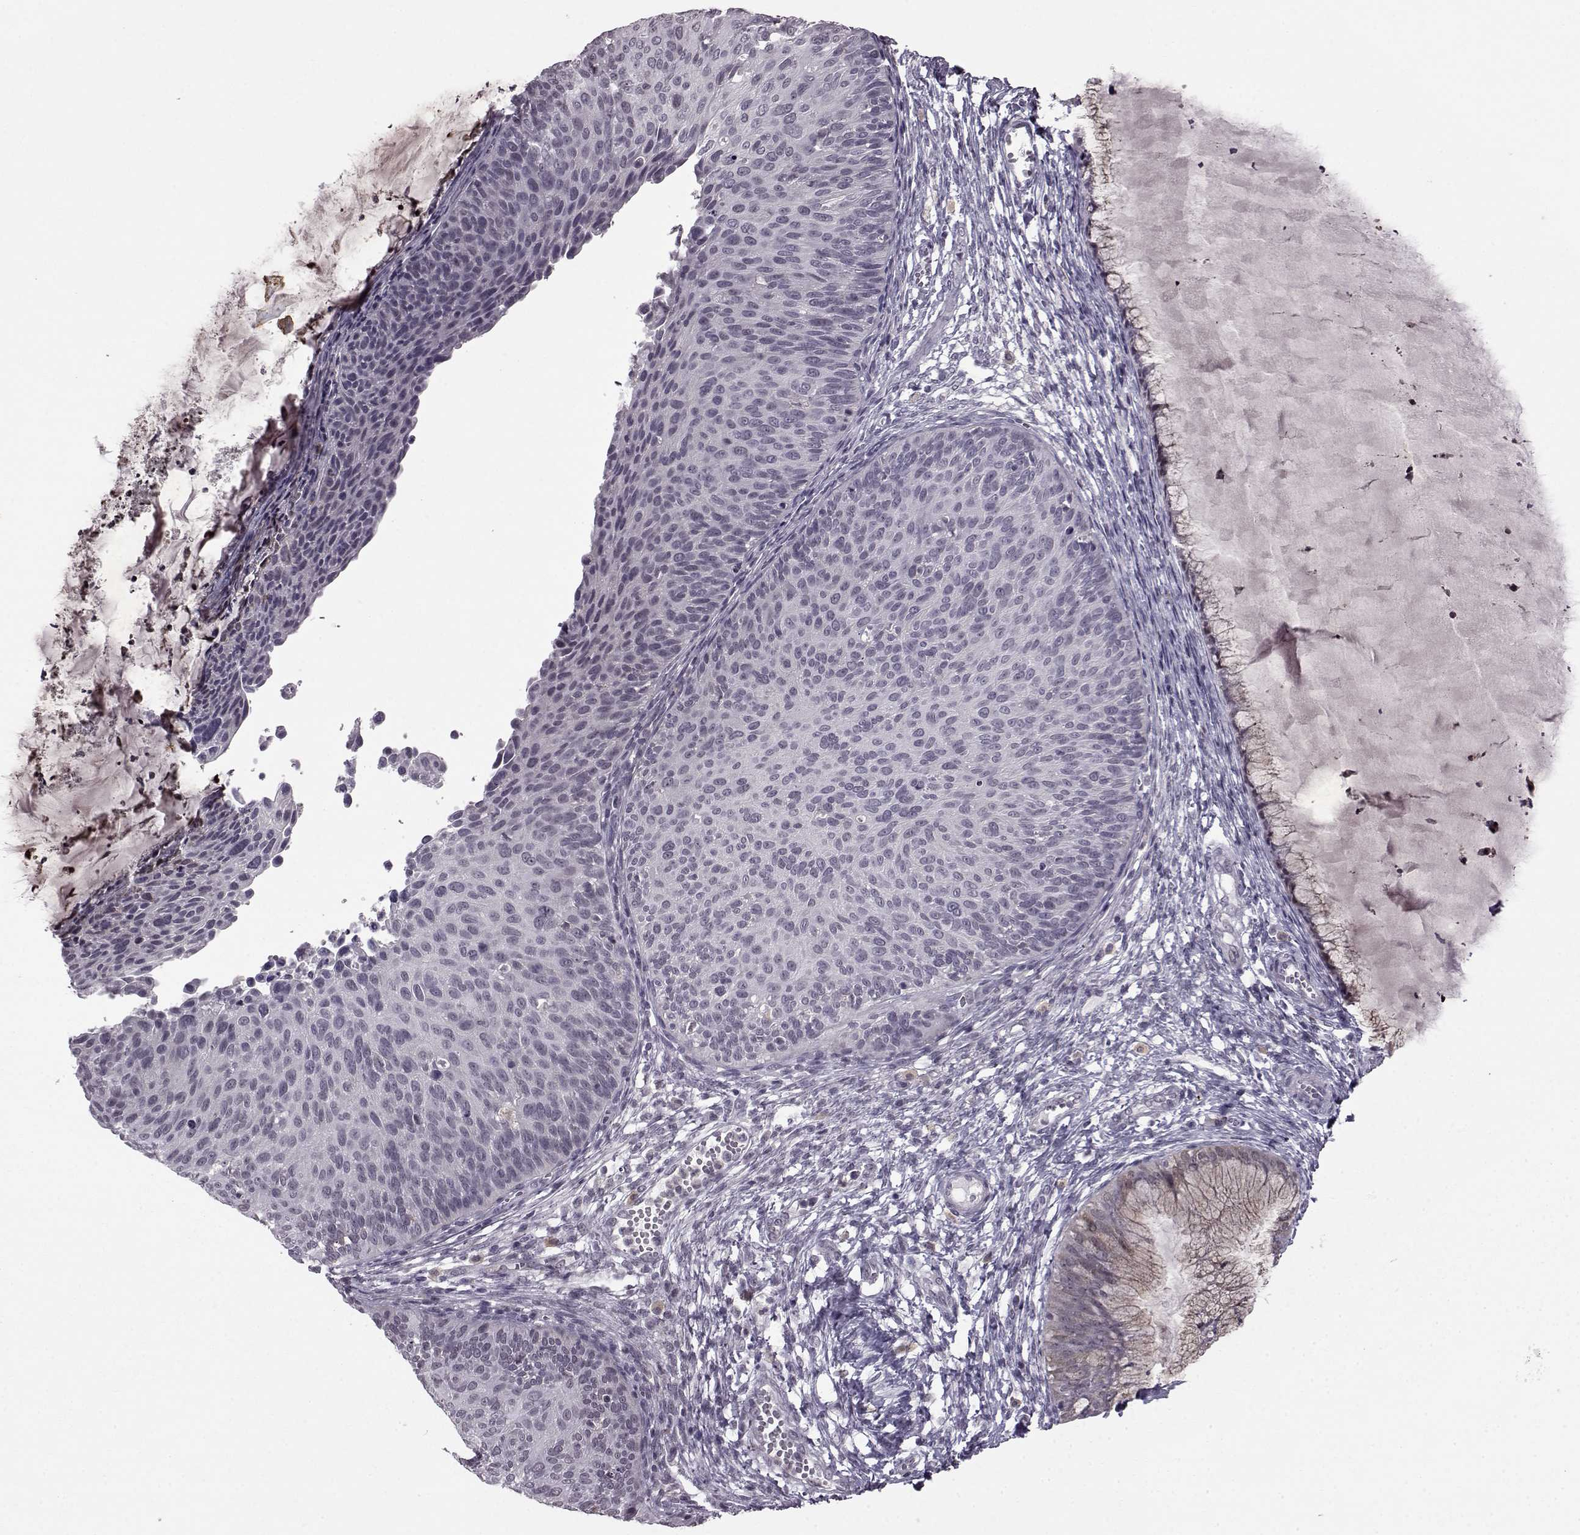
{"staining": {"intensity": "negative", "quantity": "none", "location": "none"}, "tissue": "cervical cancer", "cell_type": "Tumor cells", "image_type": "cancer", "snomed": [{"axis": "morphology", "description": "Squamous cell carcinoma, NOS"}, {"axis": "topography", "description": "Cervix"}], "caption": "This is an IHC histopathology image of cervical cancer (squamous cell carcinoma). There is no expression in tumor cells.", "gene": "SLC28A2", "patient": {"sex": "female", "age": 36}}